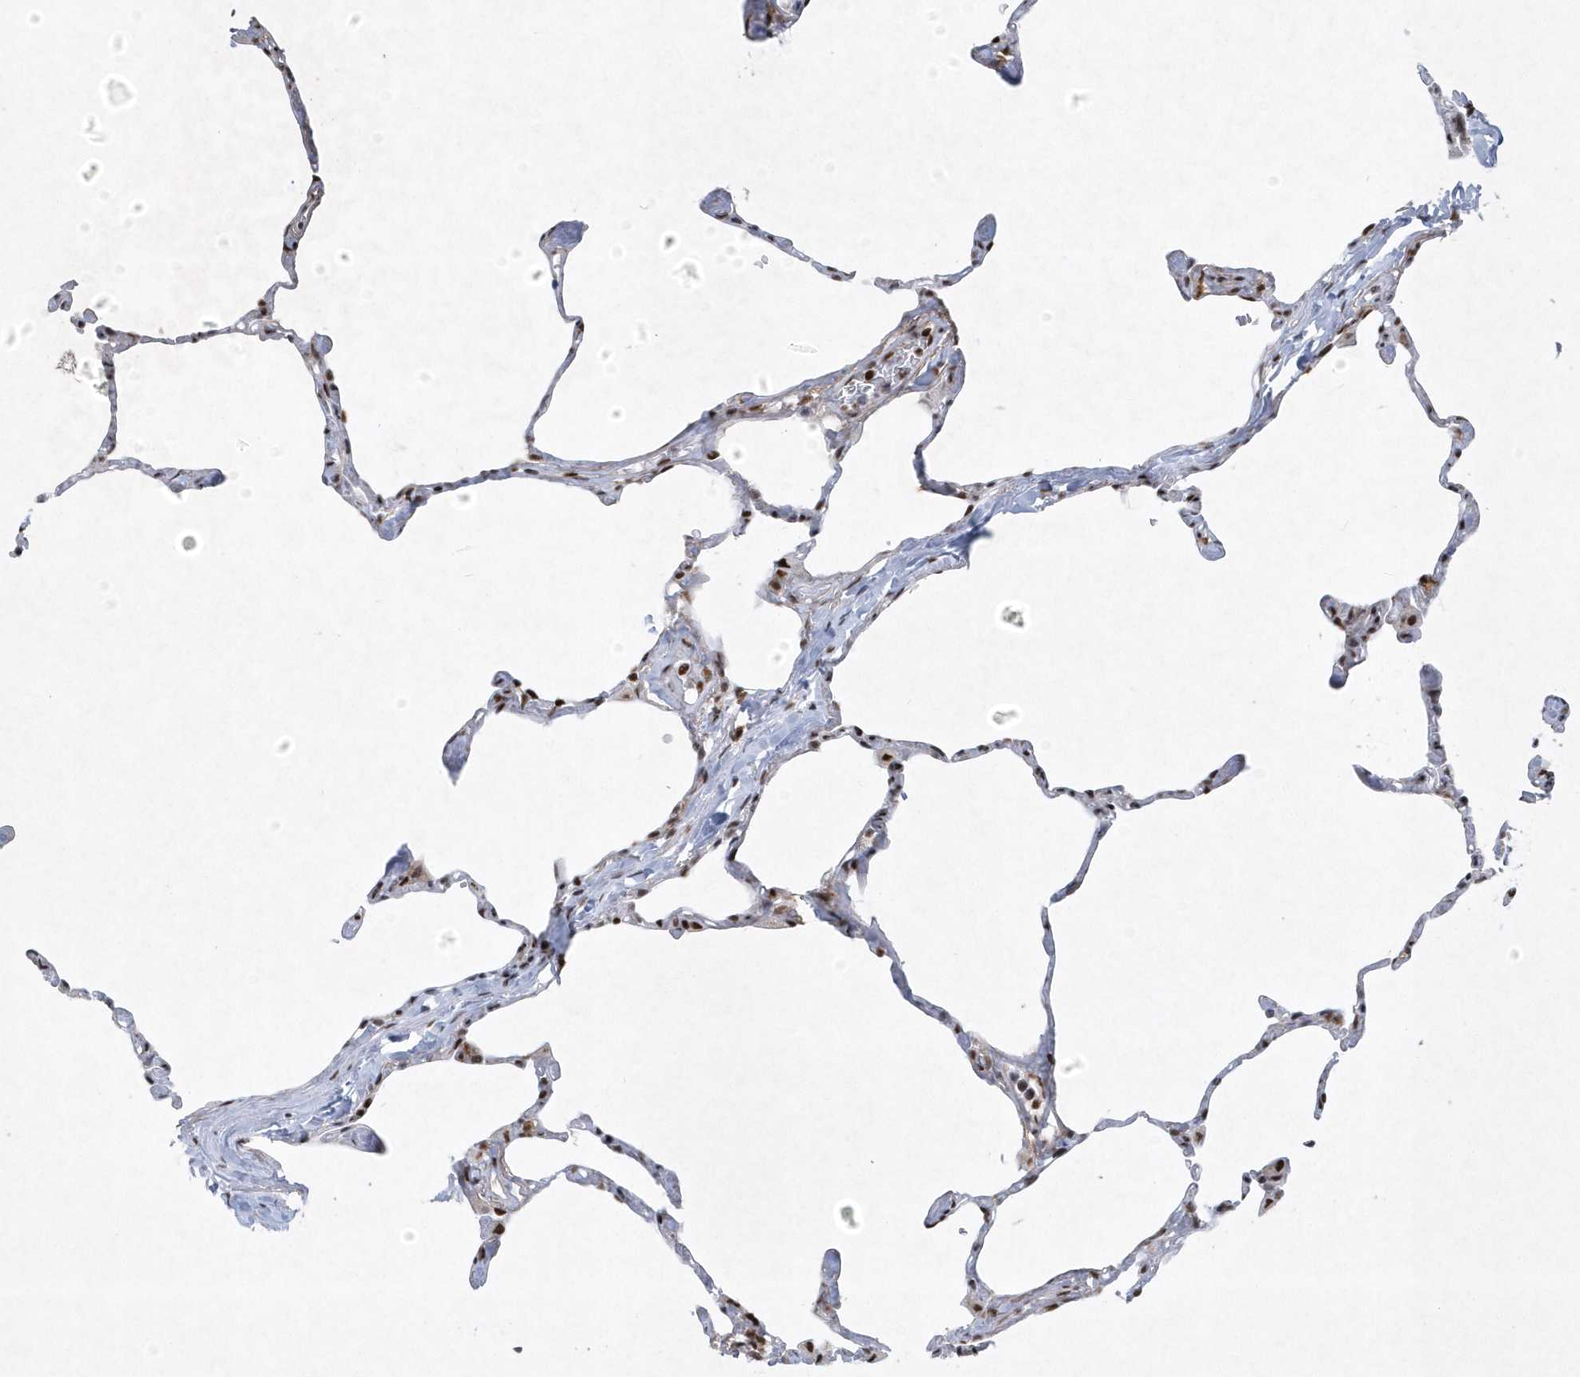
{"staining": {"intensity": "weak", "quantity": "<25%", "location": "nuclear"}, "tissue": "lung", "cell_type": "Alveolar cells", "image_type": "normal", "snomed": [{"axis": "morphology", "description": "Normal tissue, NOS"}, {"axis": "topography", "description": "Lung"}], "caption": "A high-resolution image shows immunohistochemistry (IHC) staining of benign lung, which demonstrates no significant expression in alveolar cells. (DAB (3,3'-diaminobenzidine) IHC visualized using brightfield microscopy, high magnification).", "gene": "DCLRE1A", "patient": {"sex": "male", "age": 65}}